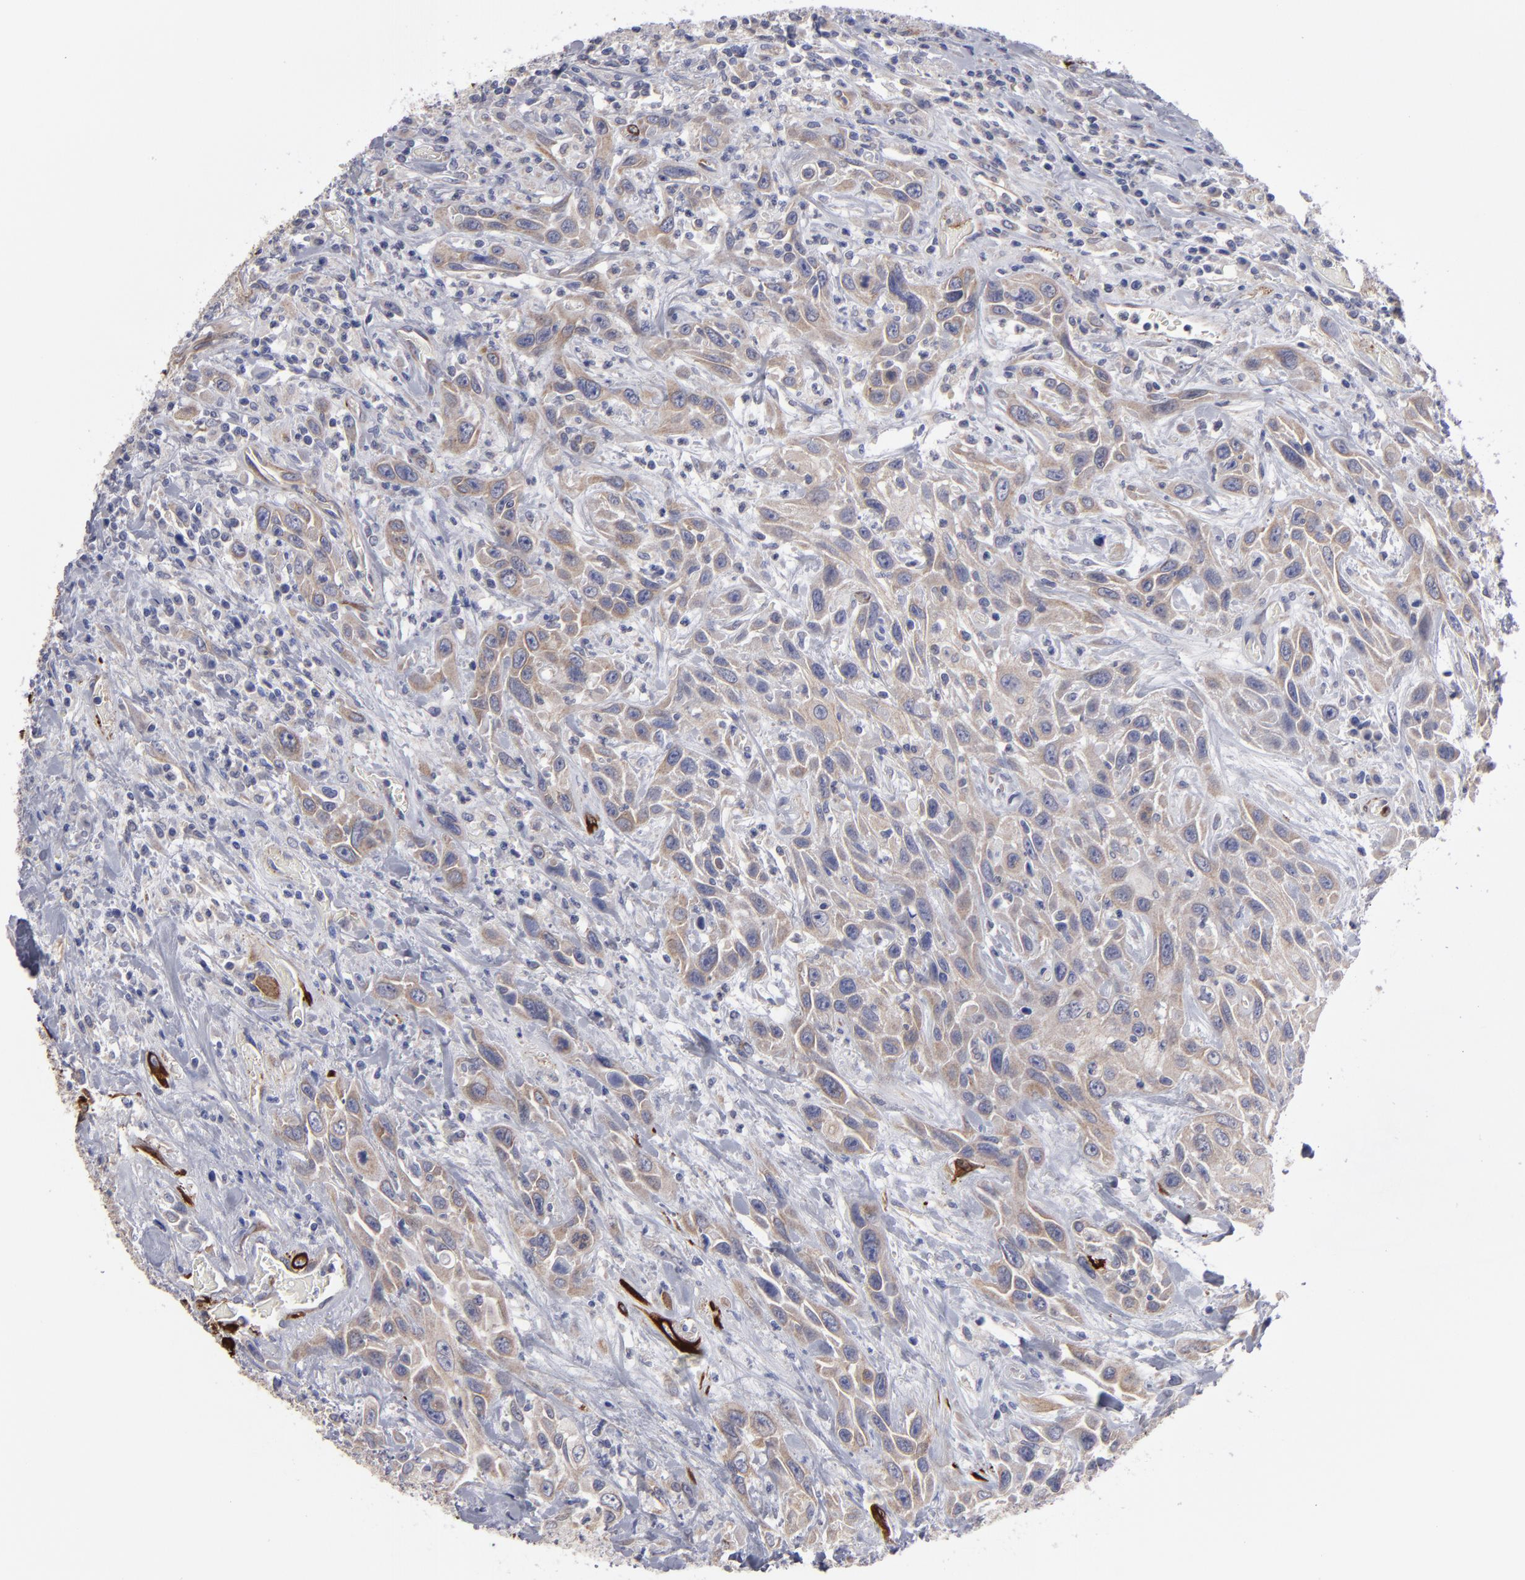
{"staining": {"intensity": "weak", "quantity": ">75%", "location": "cytoplasmic/membranous"}, "tissue": "urothelial cancer", "cell_type": "Tumor cells", "image_type": "cancer", "snomed": [{"axis": "morphology", "description": "Urothelial carcinoma, High grade"}, {"axis": "topography", "description": "Urinary bladder"}], "caption": "Immunohistochemical staining of human urothelial cancer demonstrates weak cytoplasmic/membranous protein expression in about >75% of tumor cells.", "gene": "SLMAP", "patient": {"sex": "female", "age": 84}}